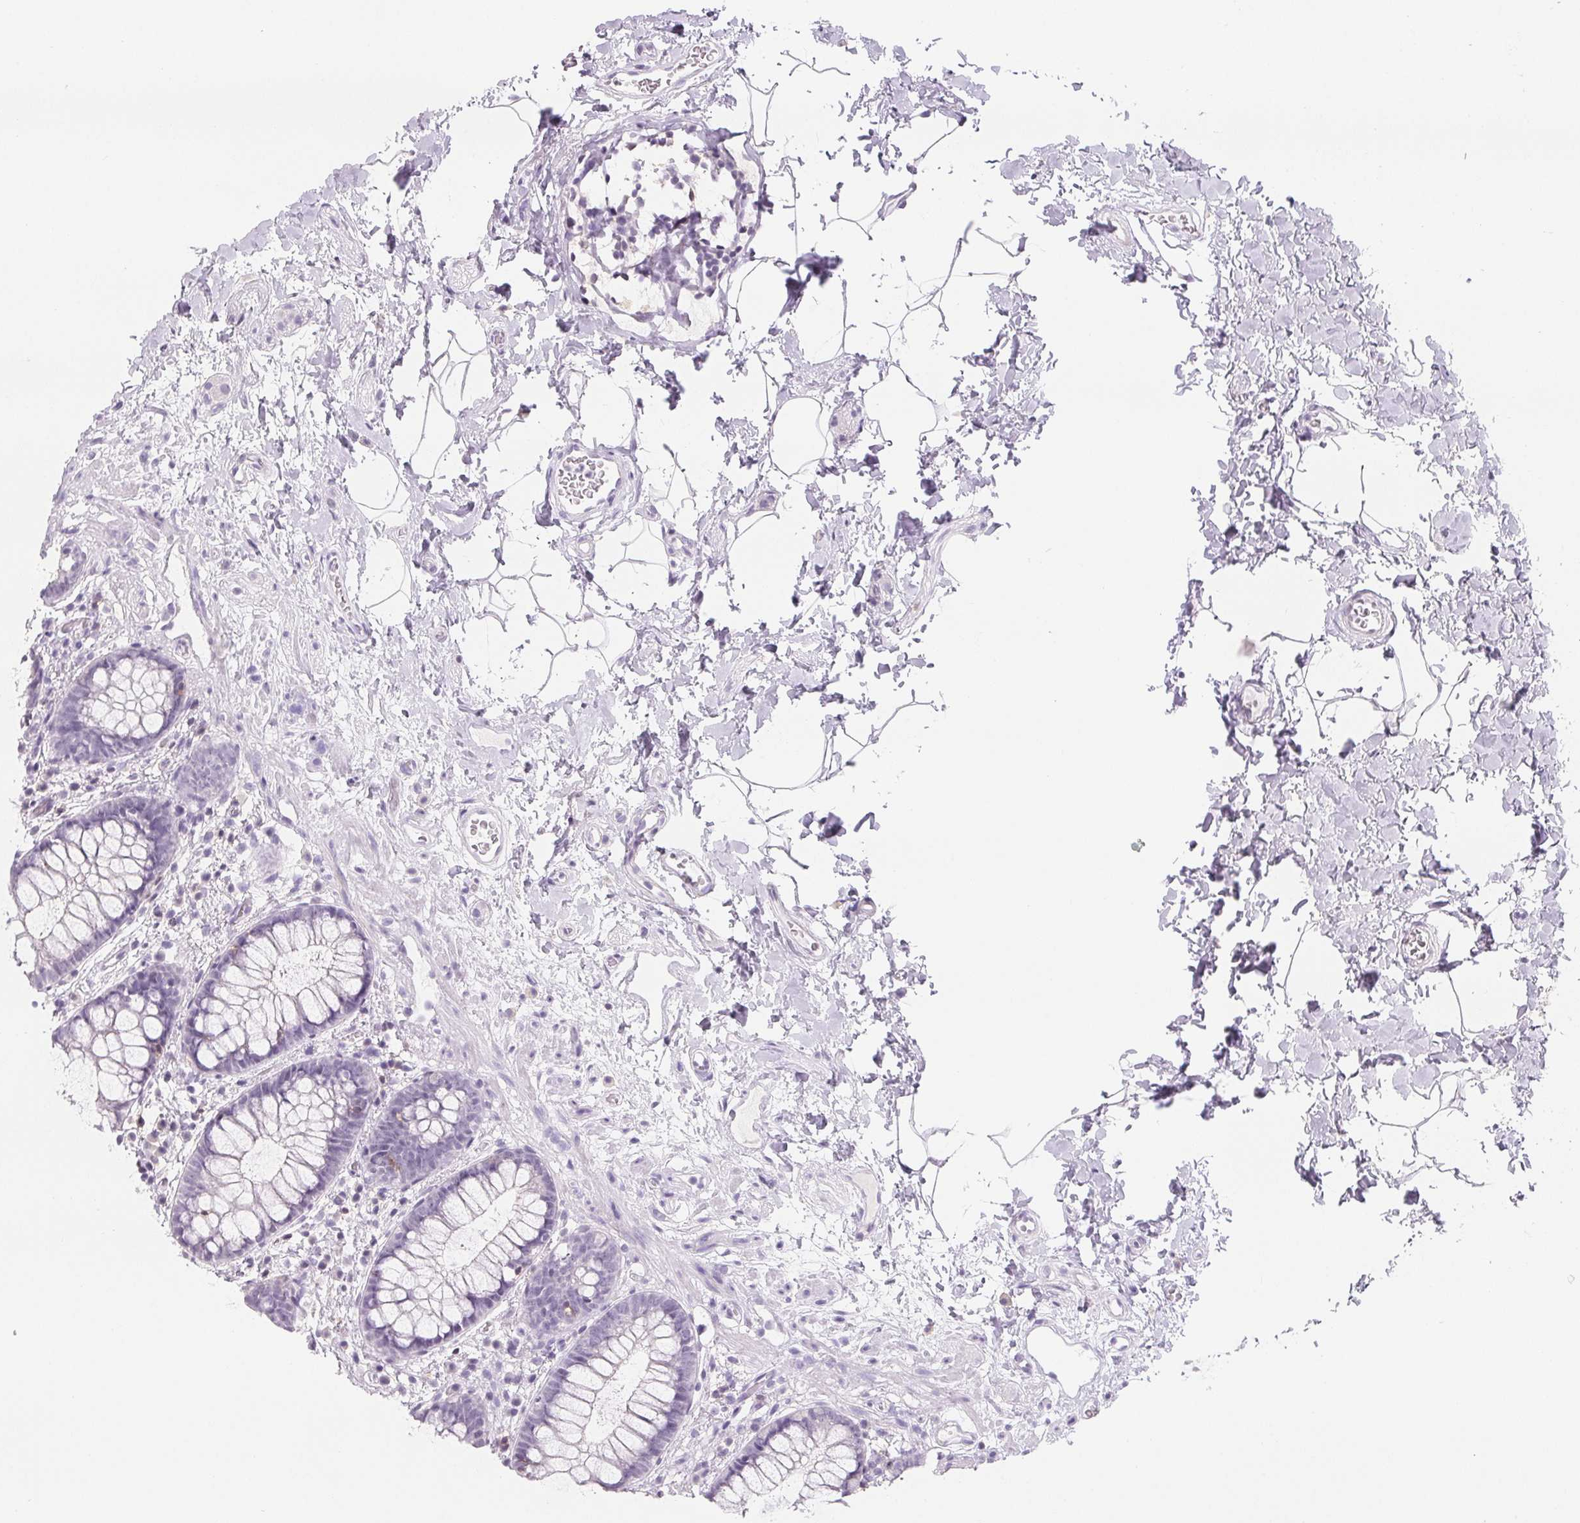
{"staining": {"intensity": "negative", "quantity": "none", "location": "none"}, "tissue": "rectum", "cell_type": "Glandular cells", "image_type": "normal", "snomed": [{"axis": "morphology", "description": "Normal tissue, NOS"}, {"axis": "topography", "description": "Rectum"}], "caption": "Immunohistochemistry (IHC) of normal rectum exhibits no positivity in glandular cells.", "gene": "CD69", "patient": {"sex": "female", "age": 62}}